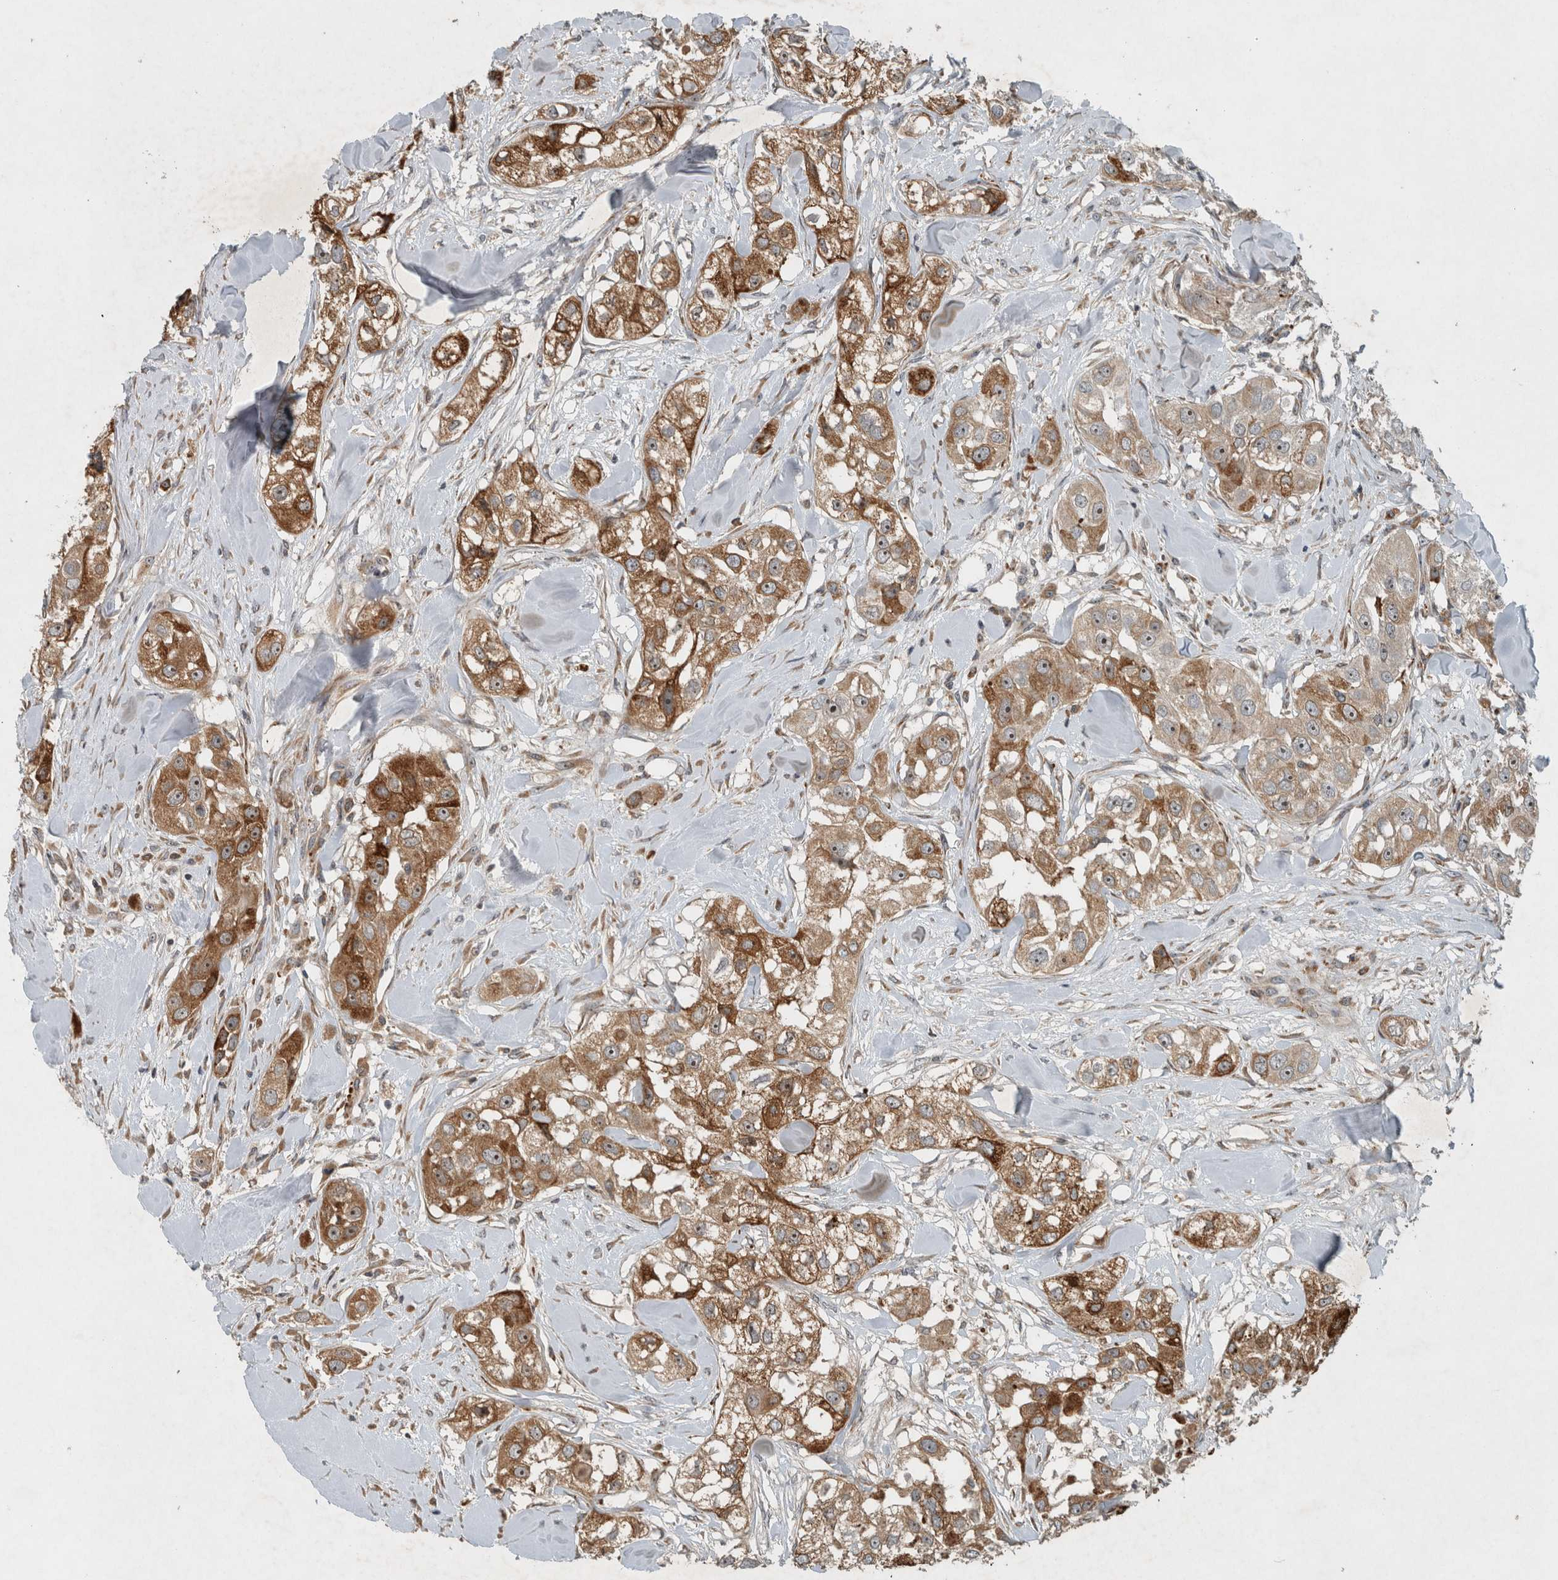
{"staining": {"intensity": "moderate", "quantity": ">75%", "location": "cytoplasmic/membranous,nuclear"}, "tissue": "head and neck cancer", "cell_type": "Tumor cells", "image_type": "cancer", "snomed": [{"axis": "morphology", "description": "Normal tissue, NOS"}, {"axis": "morphology", "description": "Squamous cell carcinoma, NOS"}, {"axis": "topography", "description": "Skeletal muscle"}, {"axis": "topography", "description": "Head-Neck"}], "caption": "The immunohistochemical stain labels moderate cytoplasmic/membranous and nuclear staining in tumor cells of head and neck squamous cell carcinoma tissue.", "gene": "GPR137B", "patient": {"sex": "male", "age": 51}}